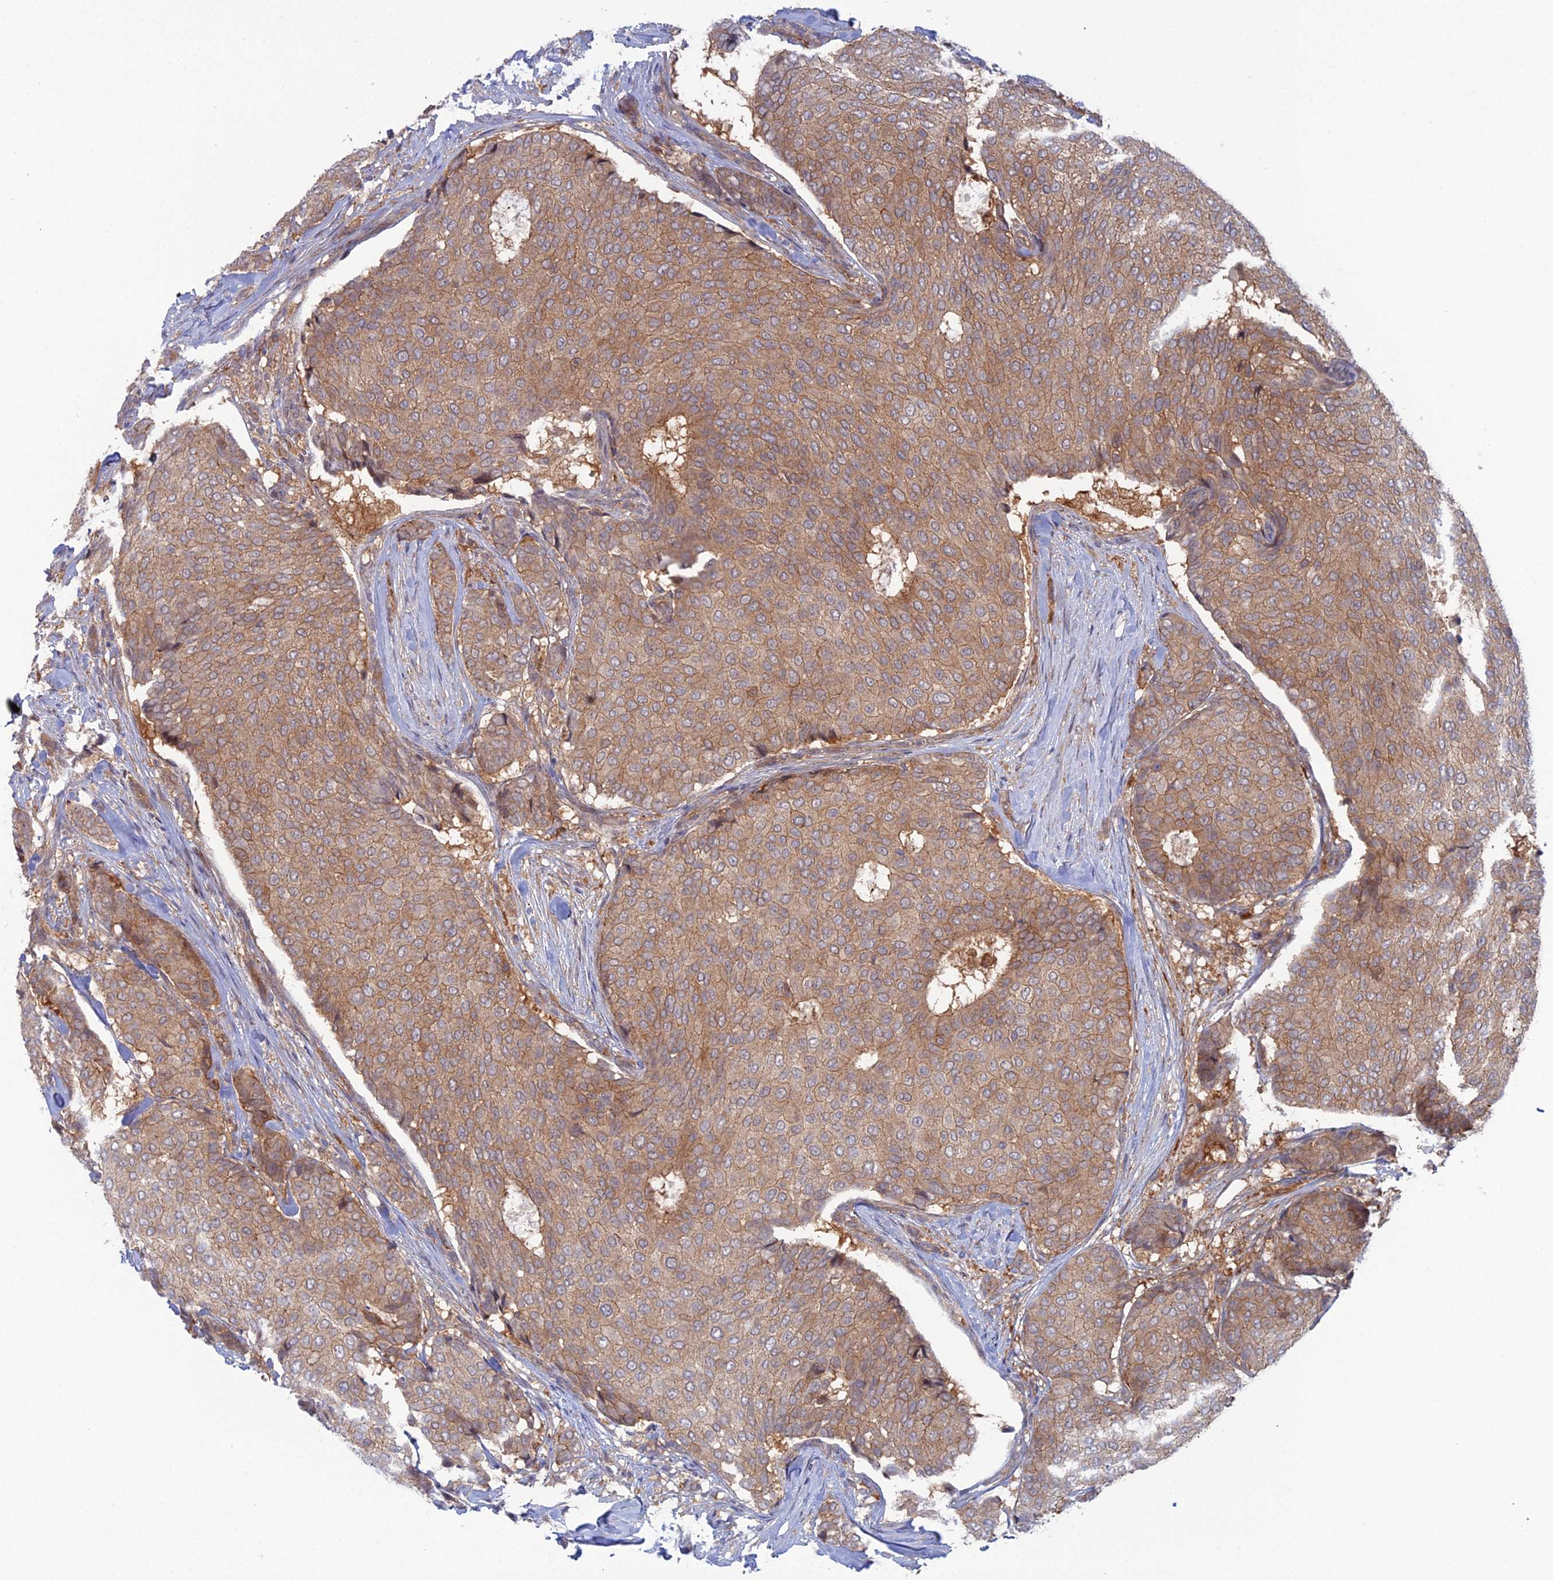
{"staining": {"intensity": "moderate", "quantity": ">75%", "location": "cytoplasmic/membranous"}, "tissue": "breast cancer", "cell_type": "Tumor cells", "image_type": "cancer", "snomed": [{"axis": "morphology", "description": "Duct carcinoma"}, {"axis": "topography", "description": "Breast"}], "caption": "Breast infiltrating ductal carcinoma stained with immunohistochemistry demonstrates moderate cytoplasmic/membranous expression in approximately >75% of tumor cells.", "gene": "ABHD1", "patient": {"sex": "female", "age": 75}}